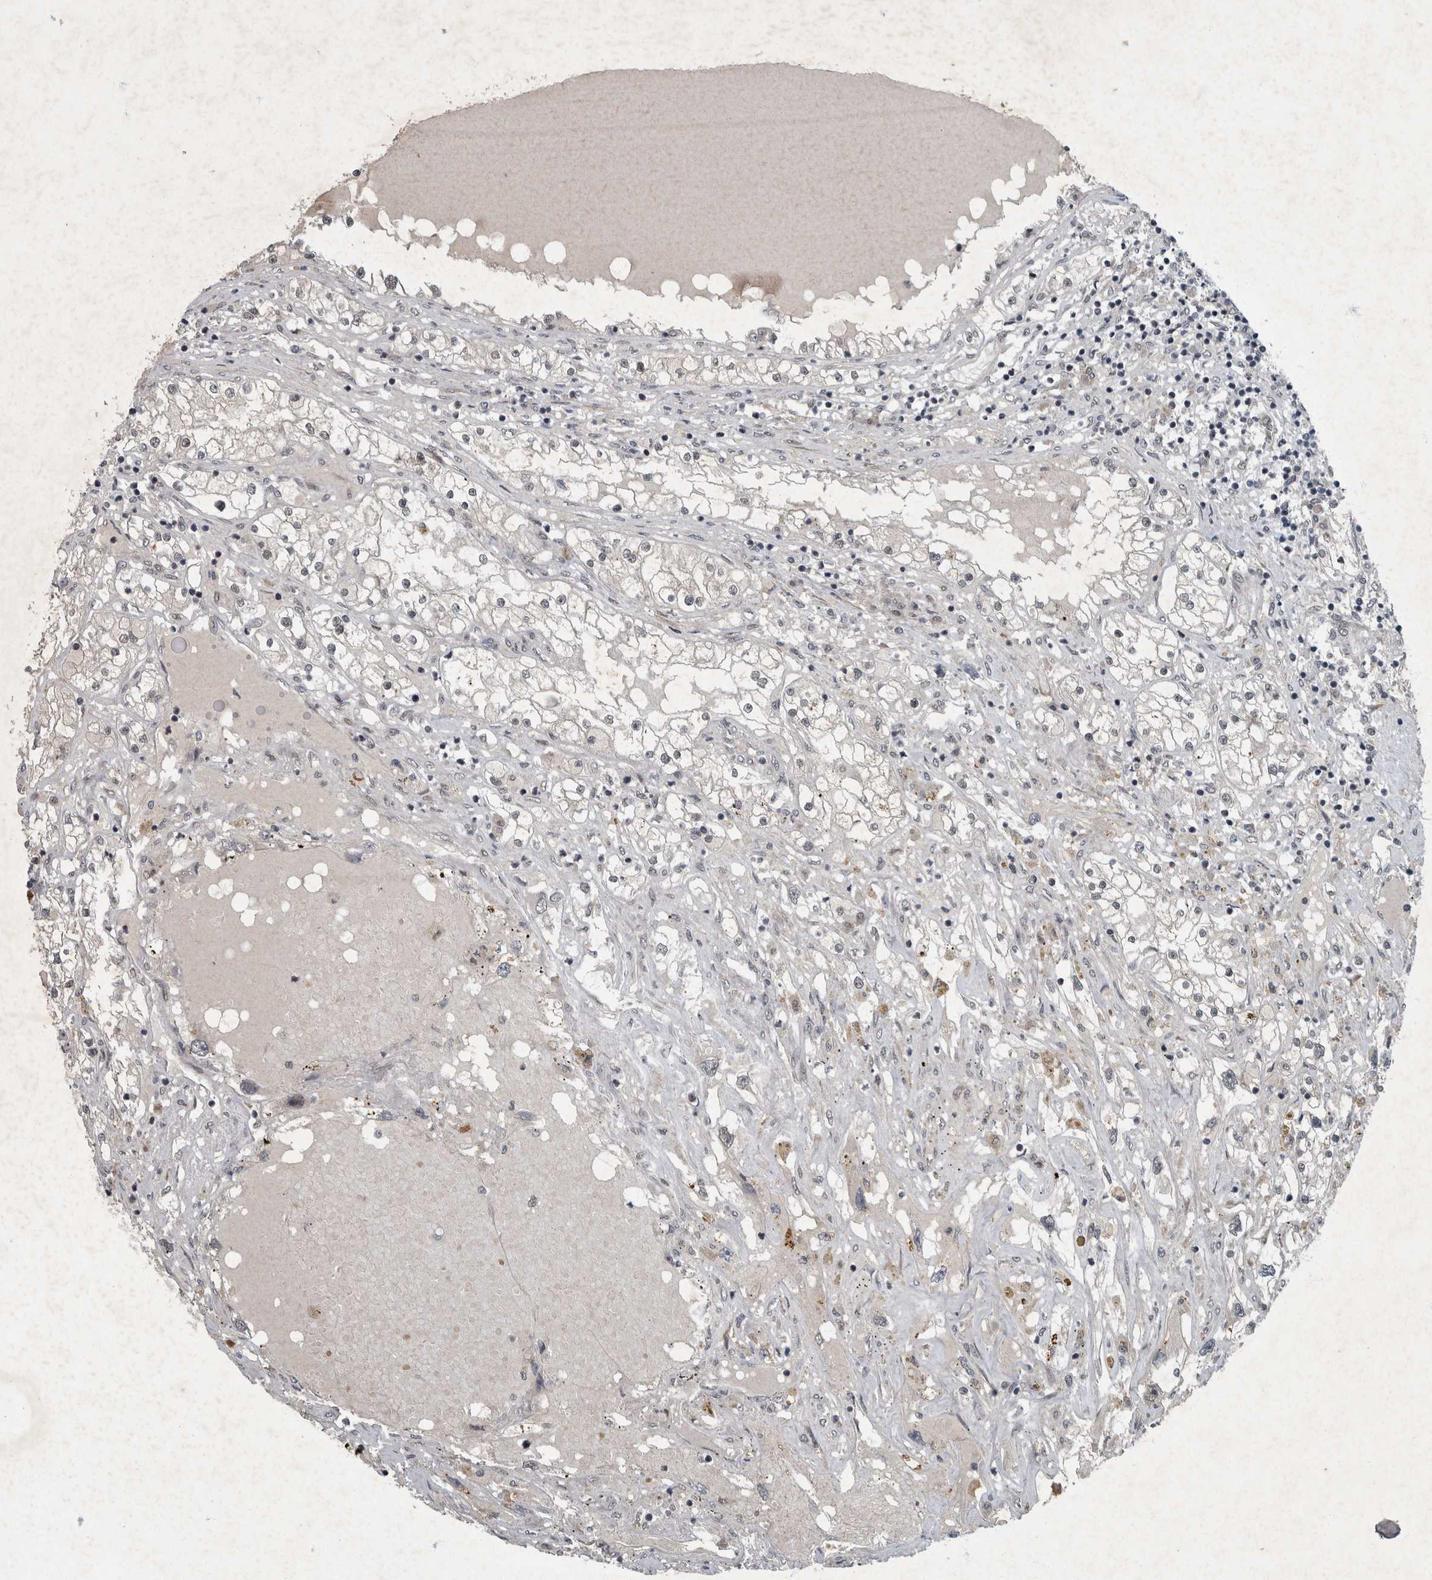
{"staining": {"intensity": "negative", "quantity": "none", "location": "none"}, "tissue": "renal cancer", "cell_type": "Tumor cells", "image_type": "cancer", "snomed": [{"axis": "morphology", "description": "Adenocarcinoma, NOS"}, {"axis": "topography", "description": "Kidney"}], "caption": "This is a photomicrograph of immunohistochemistry staining of renal cancer (adenocarcinoma), which shows no staining in tumor cells.", "gene": "WDR33", "patient": {"sex": "male", "age": 68}}